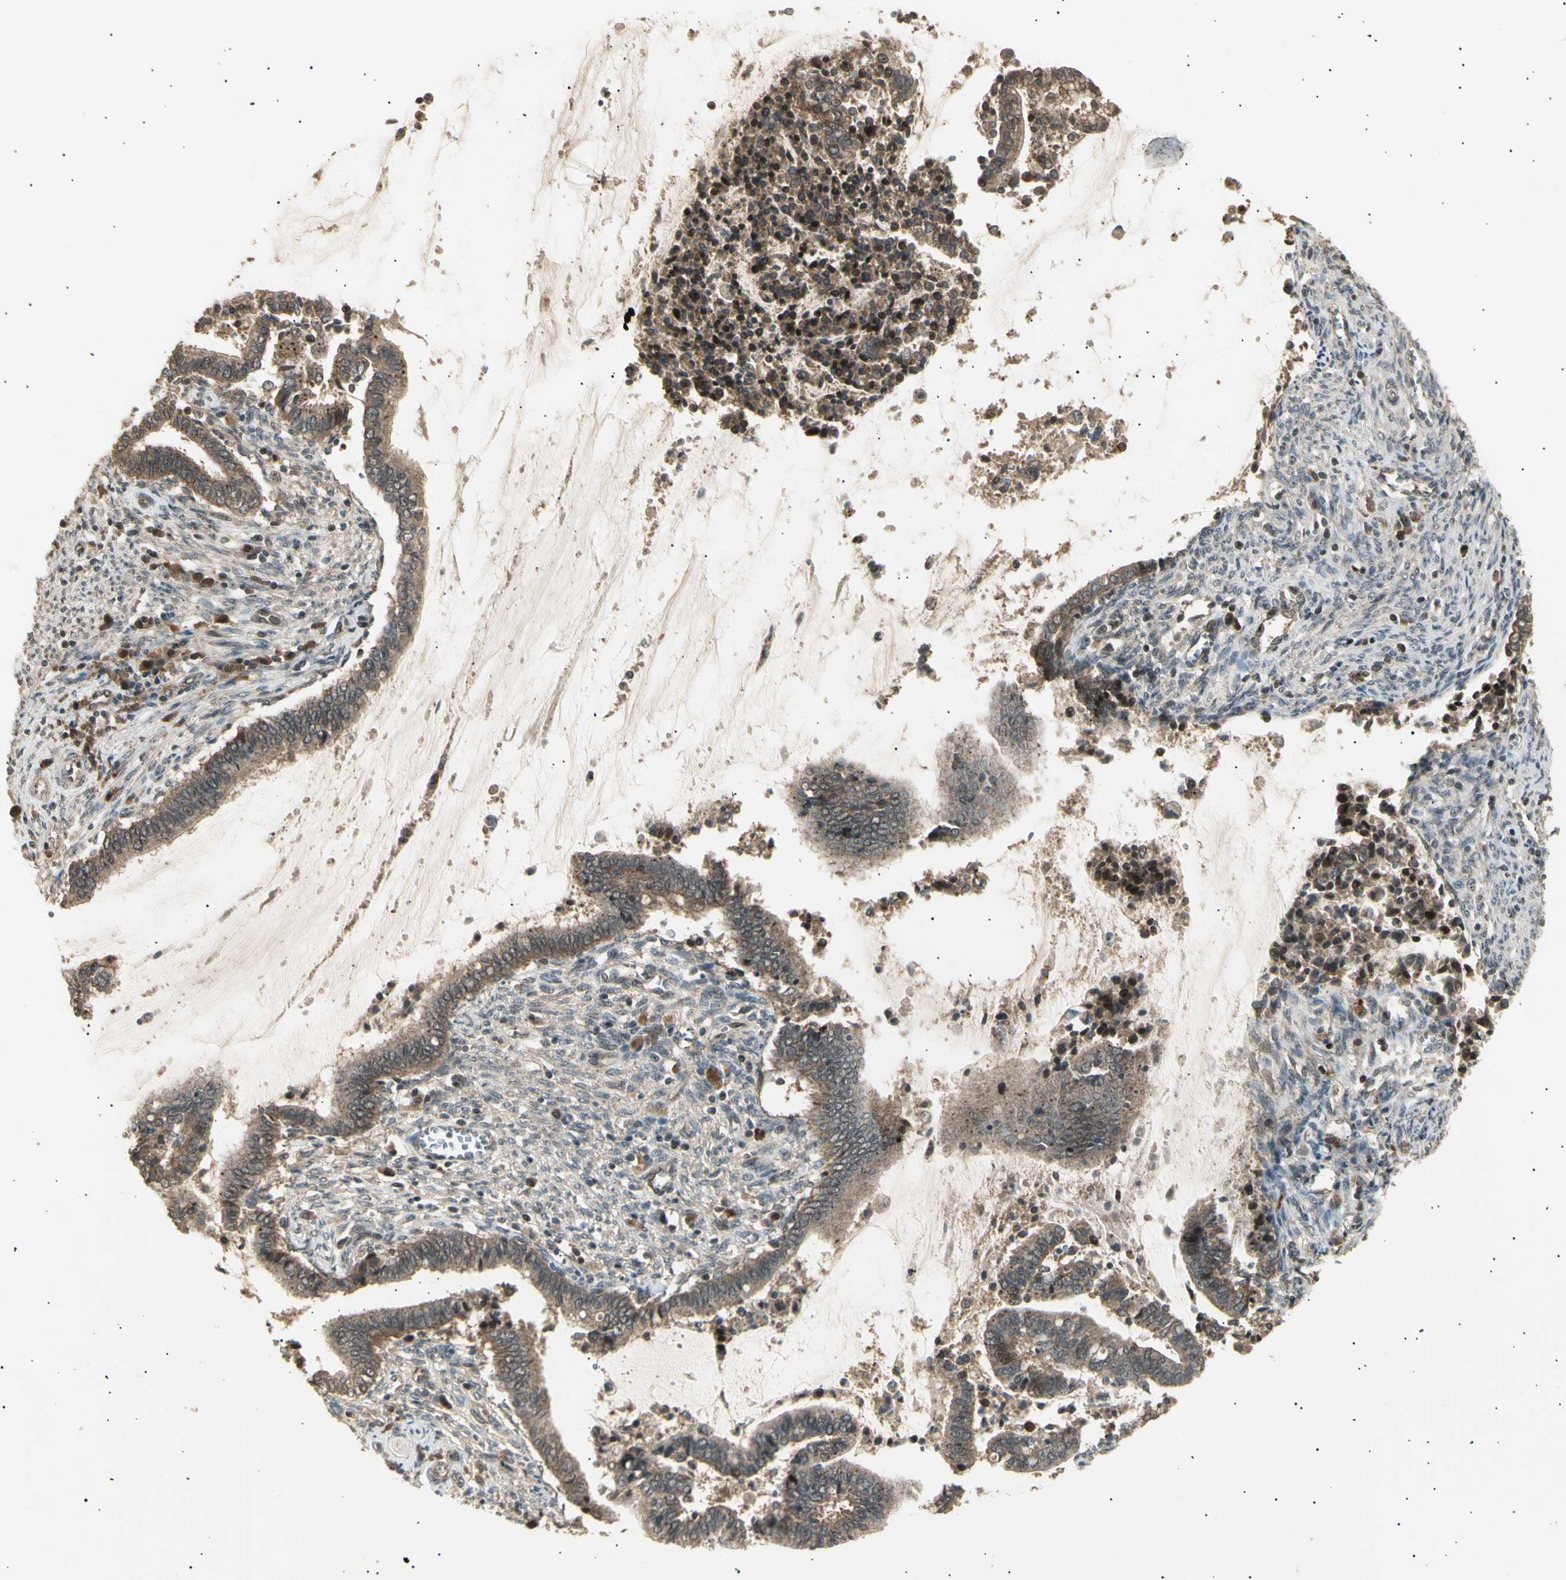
{"staining": {"intensity": "moderate", "quantity": ">75%", "location": "cytoplasmic/membranous"}, "tissue": "cervical cancer", "cell_type": "Tumor cells", "image_type": "cancer", "snomed": [{"axis": "morphology", "description": "Adenocarcinoma, NOS"}, {"axis": "topography", "description": "Cervix"}], "caption": "Immunohistochemical staining of human cervical cancer (adenocarcinoma) demonstrates moderate cytoplasmic/membranous protein expression in about >75% of tumor cells. (brown staining indicates protein expression, while blue staining denotes nuclei).", "gene": "NUAK2", "patient": {"sex": "female", "age": 44}}